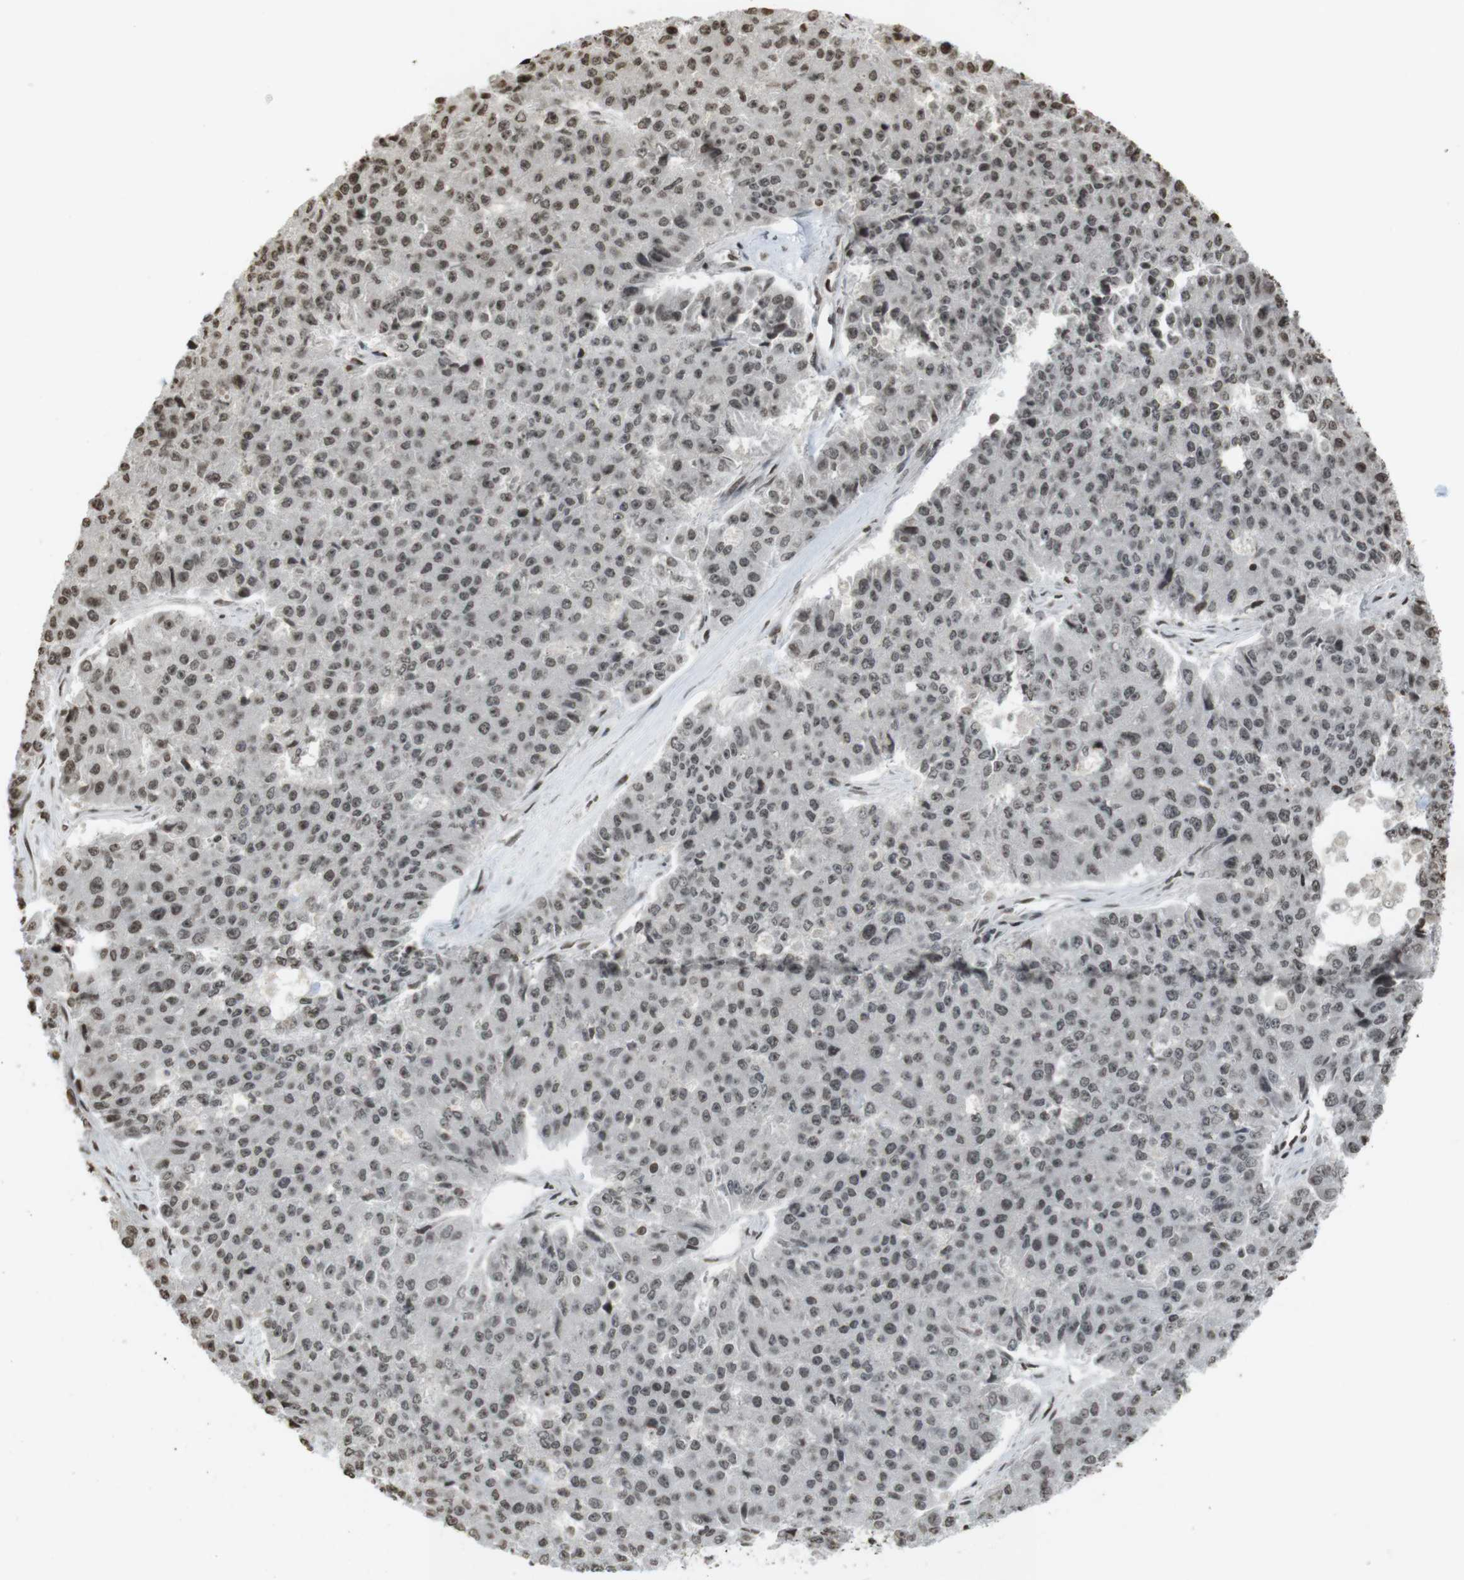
{"staining": {"intensity": "weak", "quantity": ">75%", "location": "nuclear"}, "tissue": "pancreatic cancer", "cell_type": "Tumor cells", "image_type": "cancer", "snomed": [{"axis": "morphology", "description": "Adenocarcinoma, NOS"}, {"axis": "topography", "description": "Pancreas"}], "caption": "IHC (DAB (3,3'-diaminobenzidine)) staining of human adenocarcinoma (pancreatic) displays weak nuclear protein staining in approximately >75% of tumor cells. (IHC, brightfield microscopy, high magnification).", "gene": "FOXA3", "patient": {"sex": "male", "age": 50}}